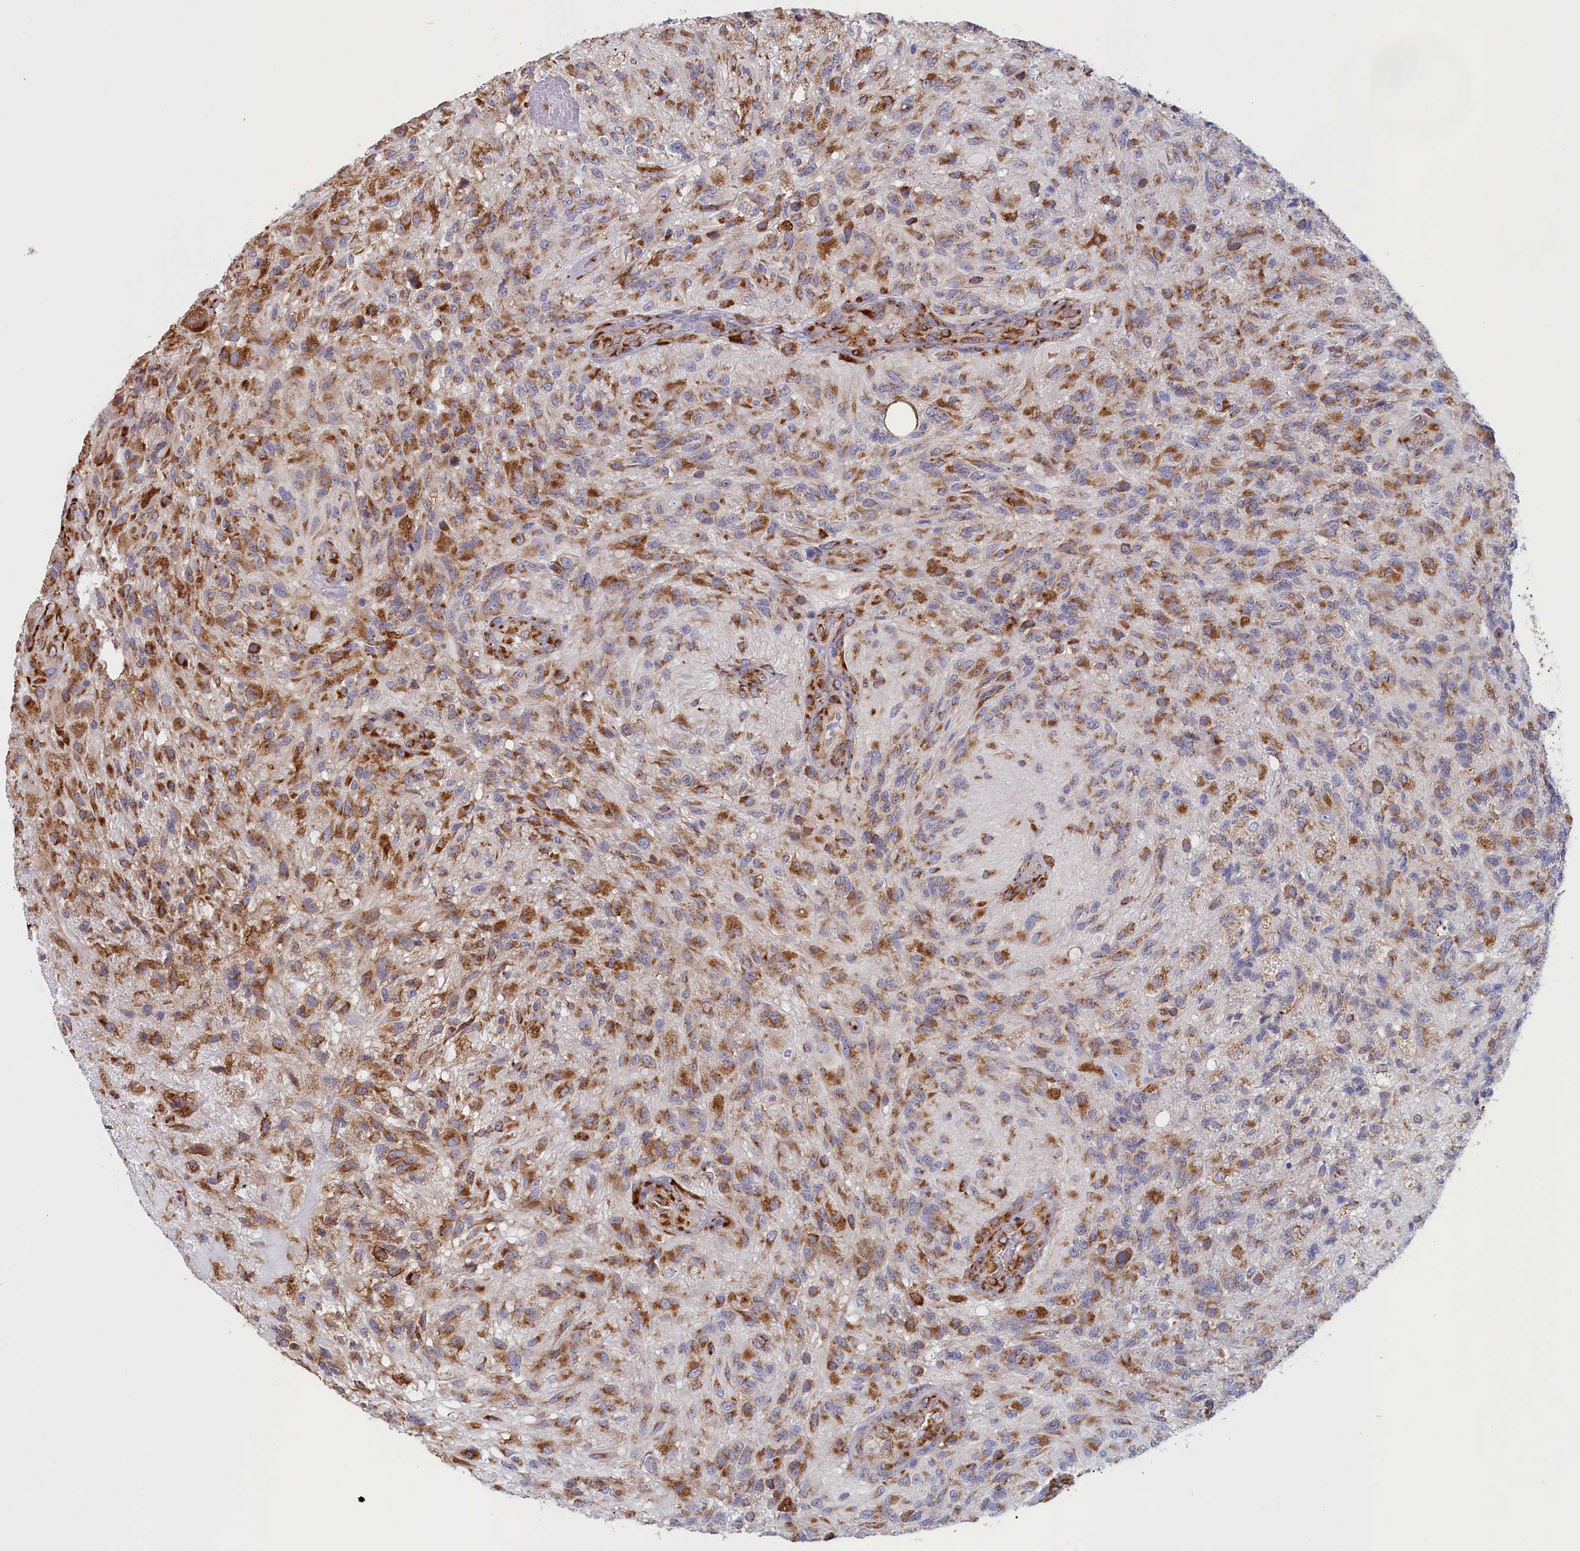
{"staining": {"intensity": "moderate", "quantity": ">75%", "location": "cytoplasmic/membranous"}, "tissue": "glioma", "cell_type": "Tumor cells", "image_type": "cancer", "snomed": [{"axis": "morphology", "description": "Glioma, malignant, High grade"}, {"axis": "topography", "description": "Brain"}], "caption": "The micrograph displays staining of glioma, revealing moderate cytoplasmic/membranous protein positivity (brown color) within tumor cells.", "gene": "CCDC68", "patient": {"sex": "male", "age": 56}}